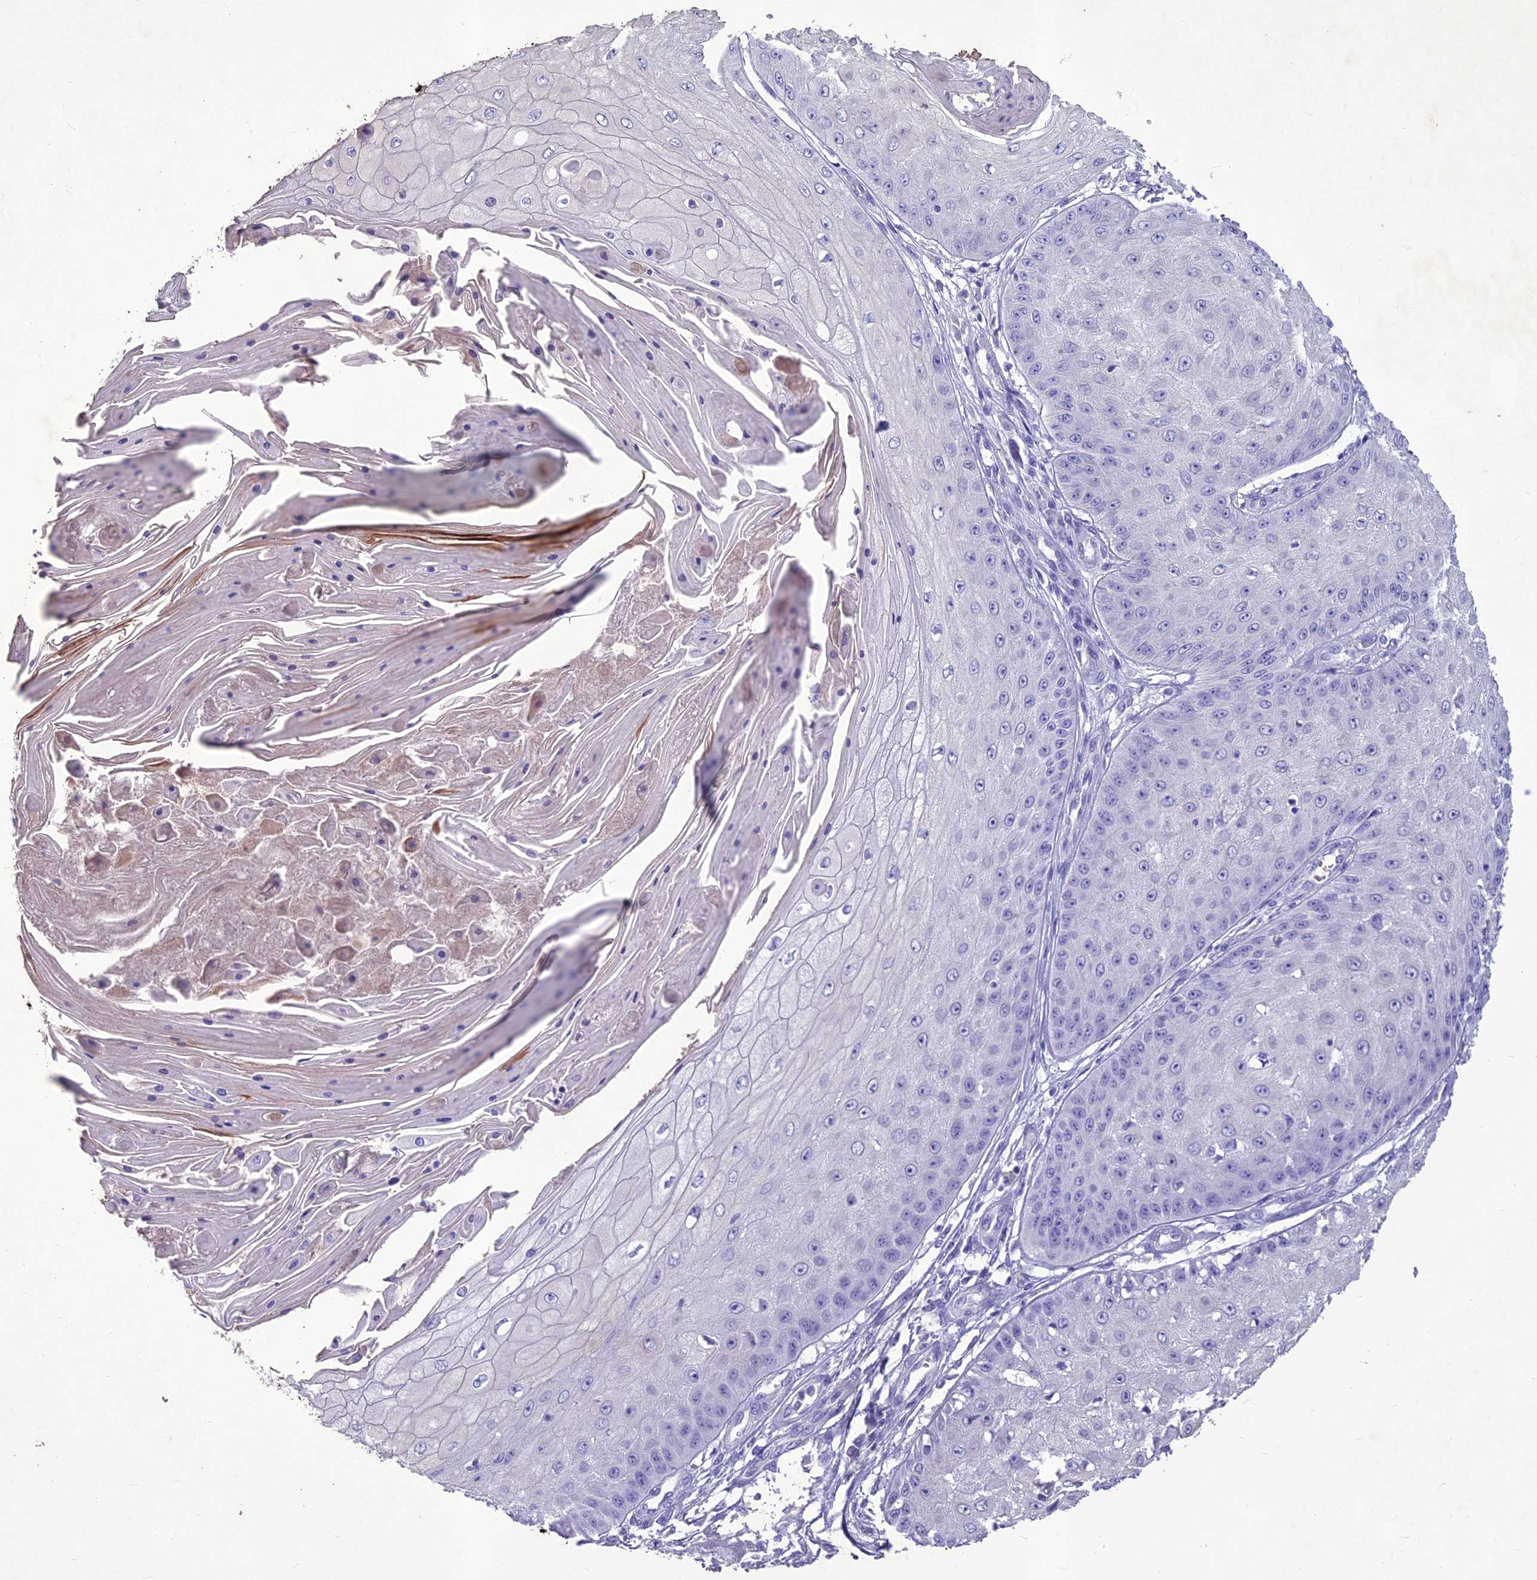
{"staining": {"intensity": "negative", "quantity": "none", "location": "none"}, "tissue": "skin cancer", "cell_type": "Tumor cells", "image_type": "cancer", "snomed": [{"axis": "morphology", "description": "Squamous cell carcinoma, NOS"}, {"axis": "topography", "description": "Skin"}], "caption": "Immunohistochemical staining of skin cancer shows no significant positivity in tumor cells.", "gene": "IFT172", "patient": {"sex": "male", "age": 70}}